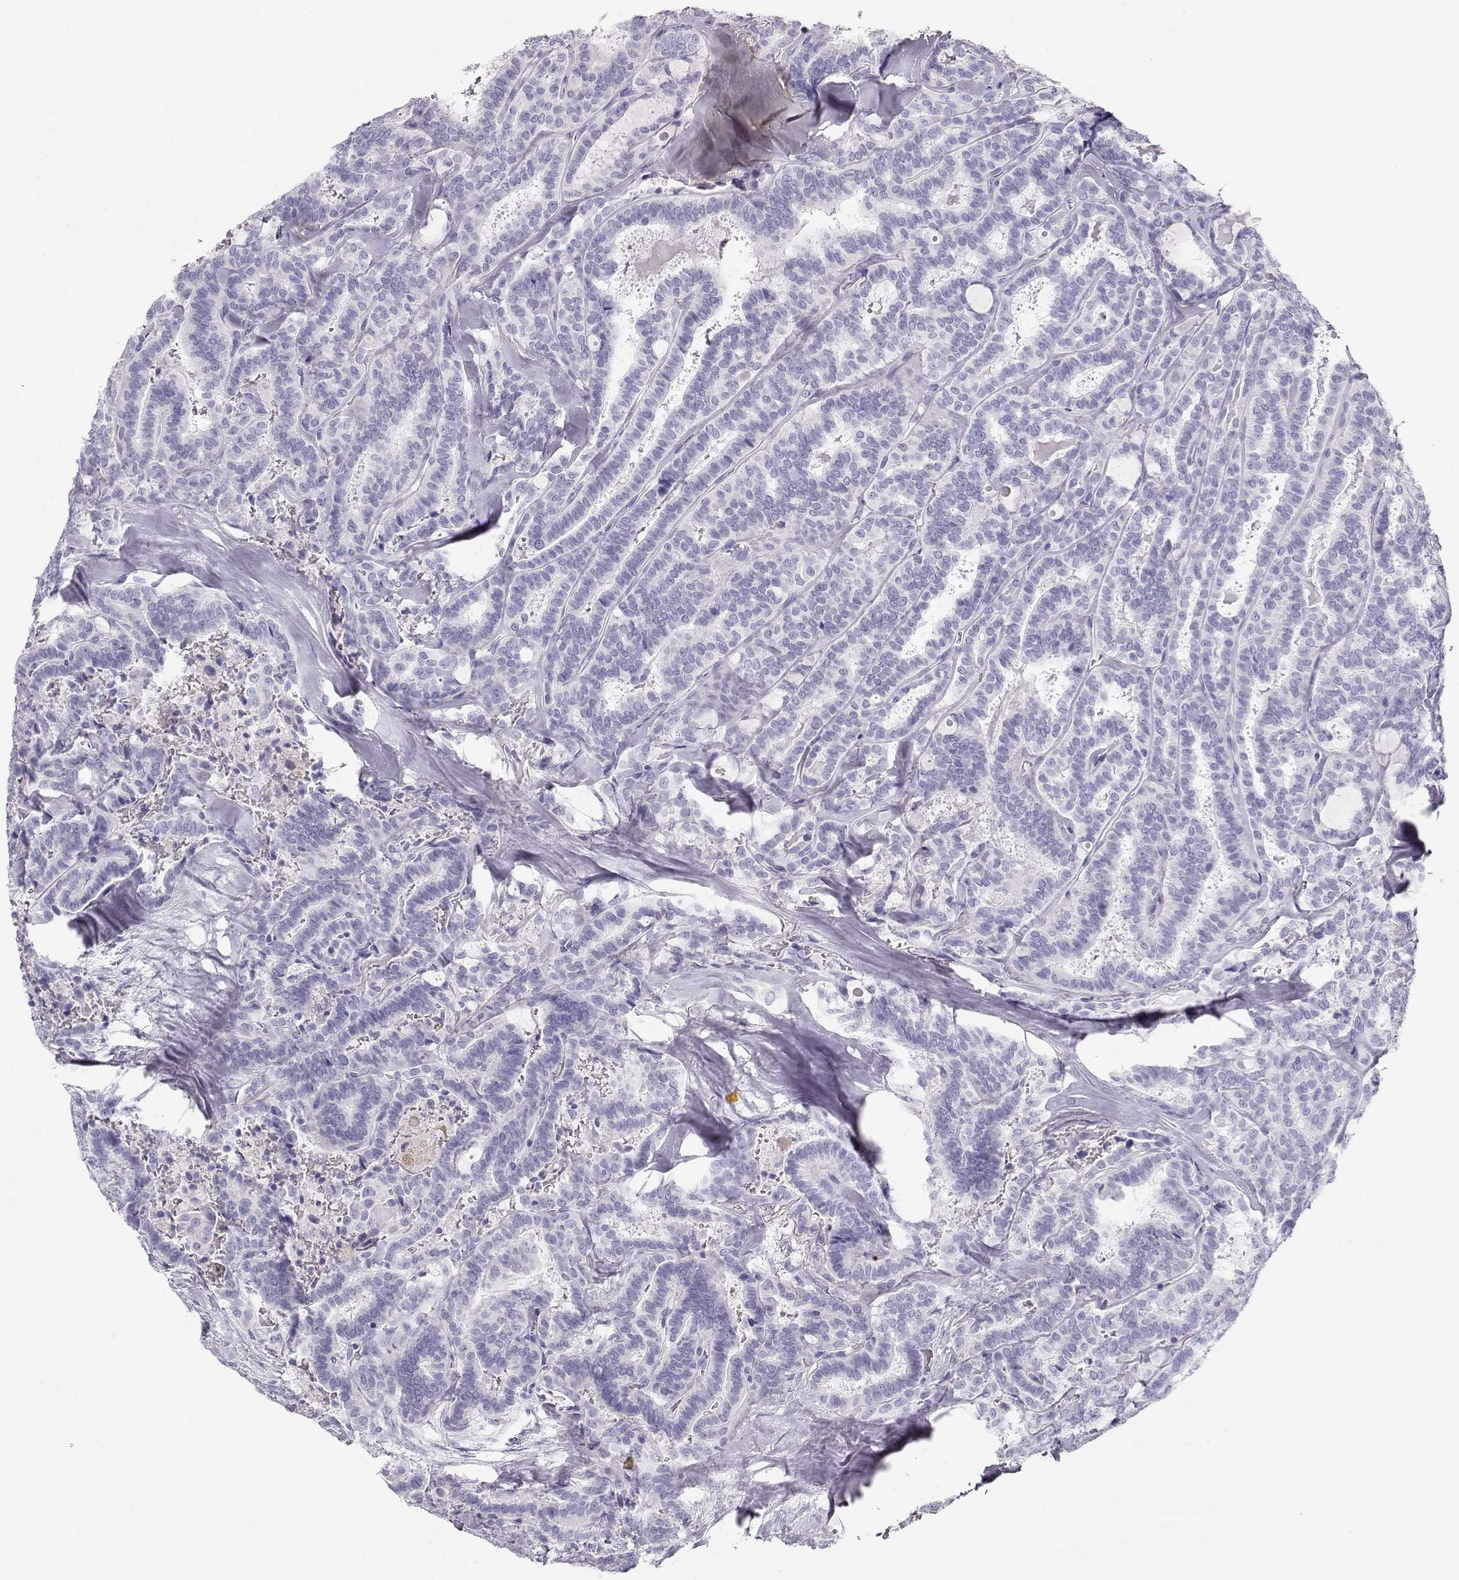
{"staining": {"intensity": "negative", "quantity": "none", "location": "none"}, "tissue": "thyroid cancer", "cell_type": "Tumor cells", "image_type": "cancer", "snomed": [{"axis": "morphology", "description": "Papillary adenocarcinoma, NOS"}, {"axis": "topography", "description": "Thyroid gland"}], "caption": "Immunohistochemistry (IHC) photomicrograph of neoplastic tissue: human thyroid cancer (papillary adenocarcinoma) stained with DAB (3,3'-diaminobenzidine) demonstrates no significant protein positivity in tumor cells.", "gene": "MAGEC1", "patient": {"sex": "female", "age": 39}}